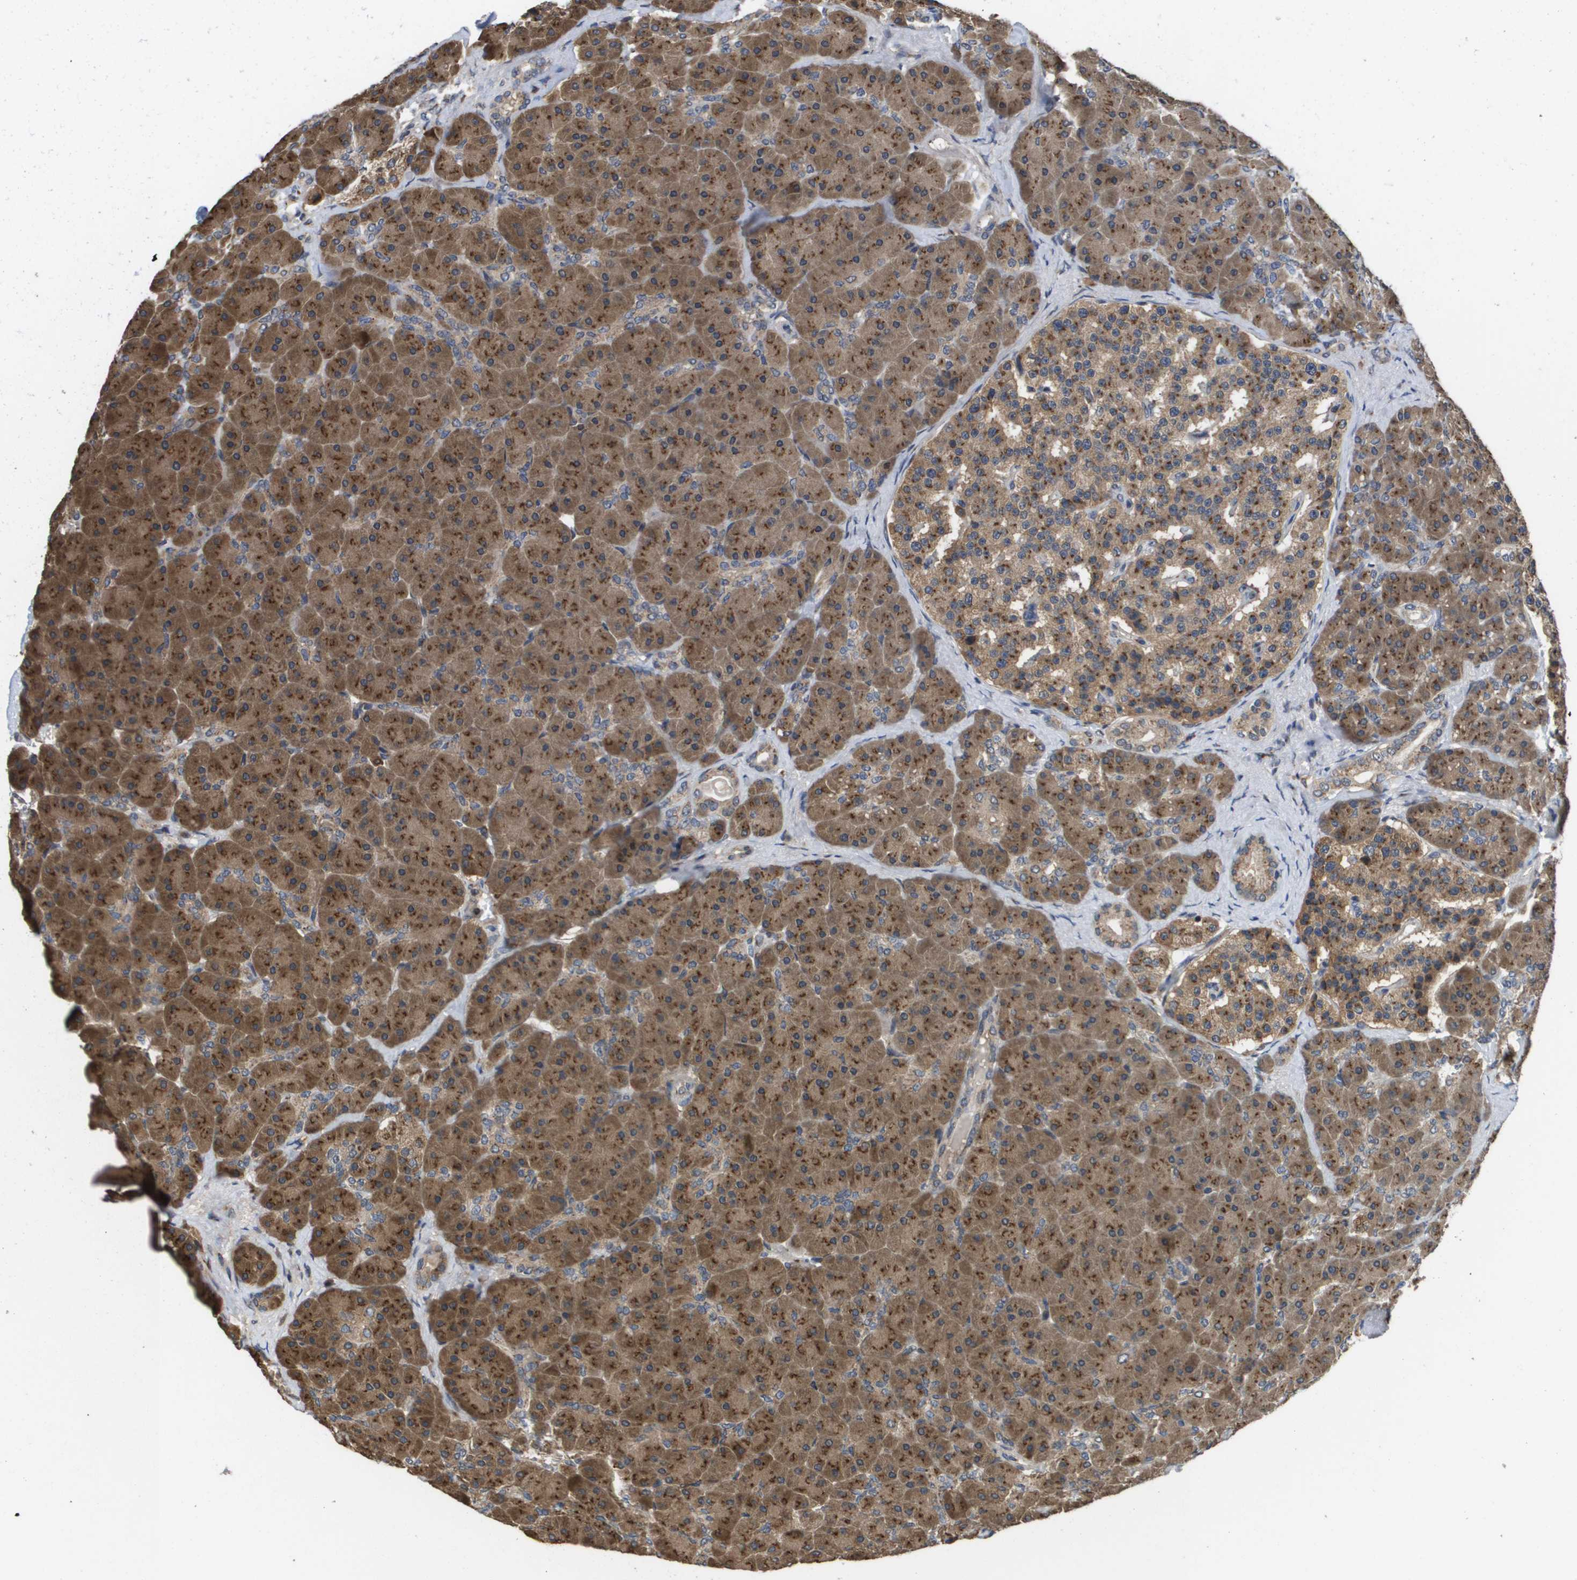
{"staining": {"intensity": "moderate", "quantity": ">75%", "location": "cytoplasmic/membranous"}, "tissue": "pancreas", "cell_type": "Exocrine glandular cells", "image_type": "normal", "snomed": [{"axis": "morphology", "description": "Normal tissue, NOS"}, {"axis": "topography", "description": "Pancreas"}], "caption": "This micrograph demonstrates immunohistochemistry staining of benign pancreas, with medium moderate cytoplasmic/membranous expression in approximately >75% of exocrine glandular cells.", "gene": "PCK1", "patient": {"sex": "male", "age": 66}}